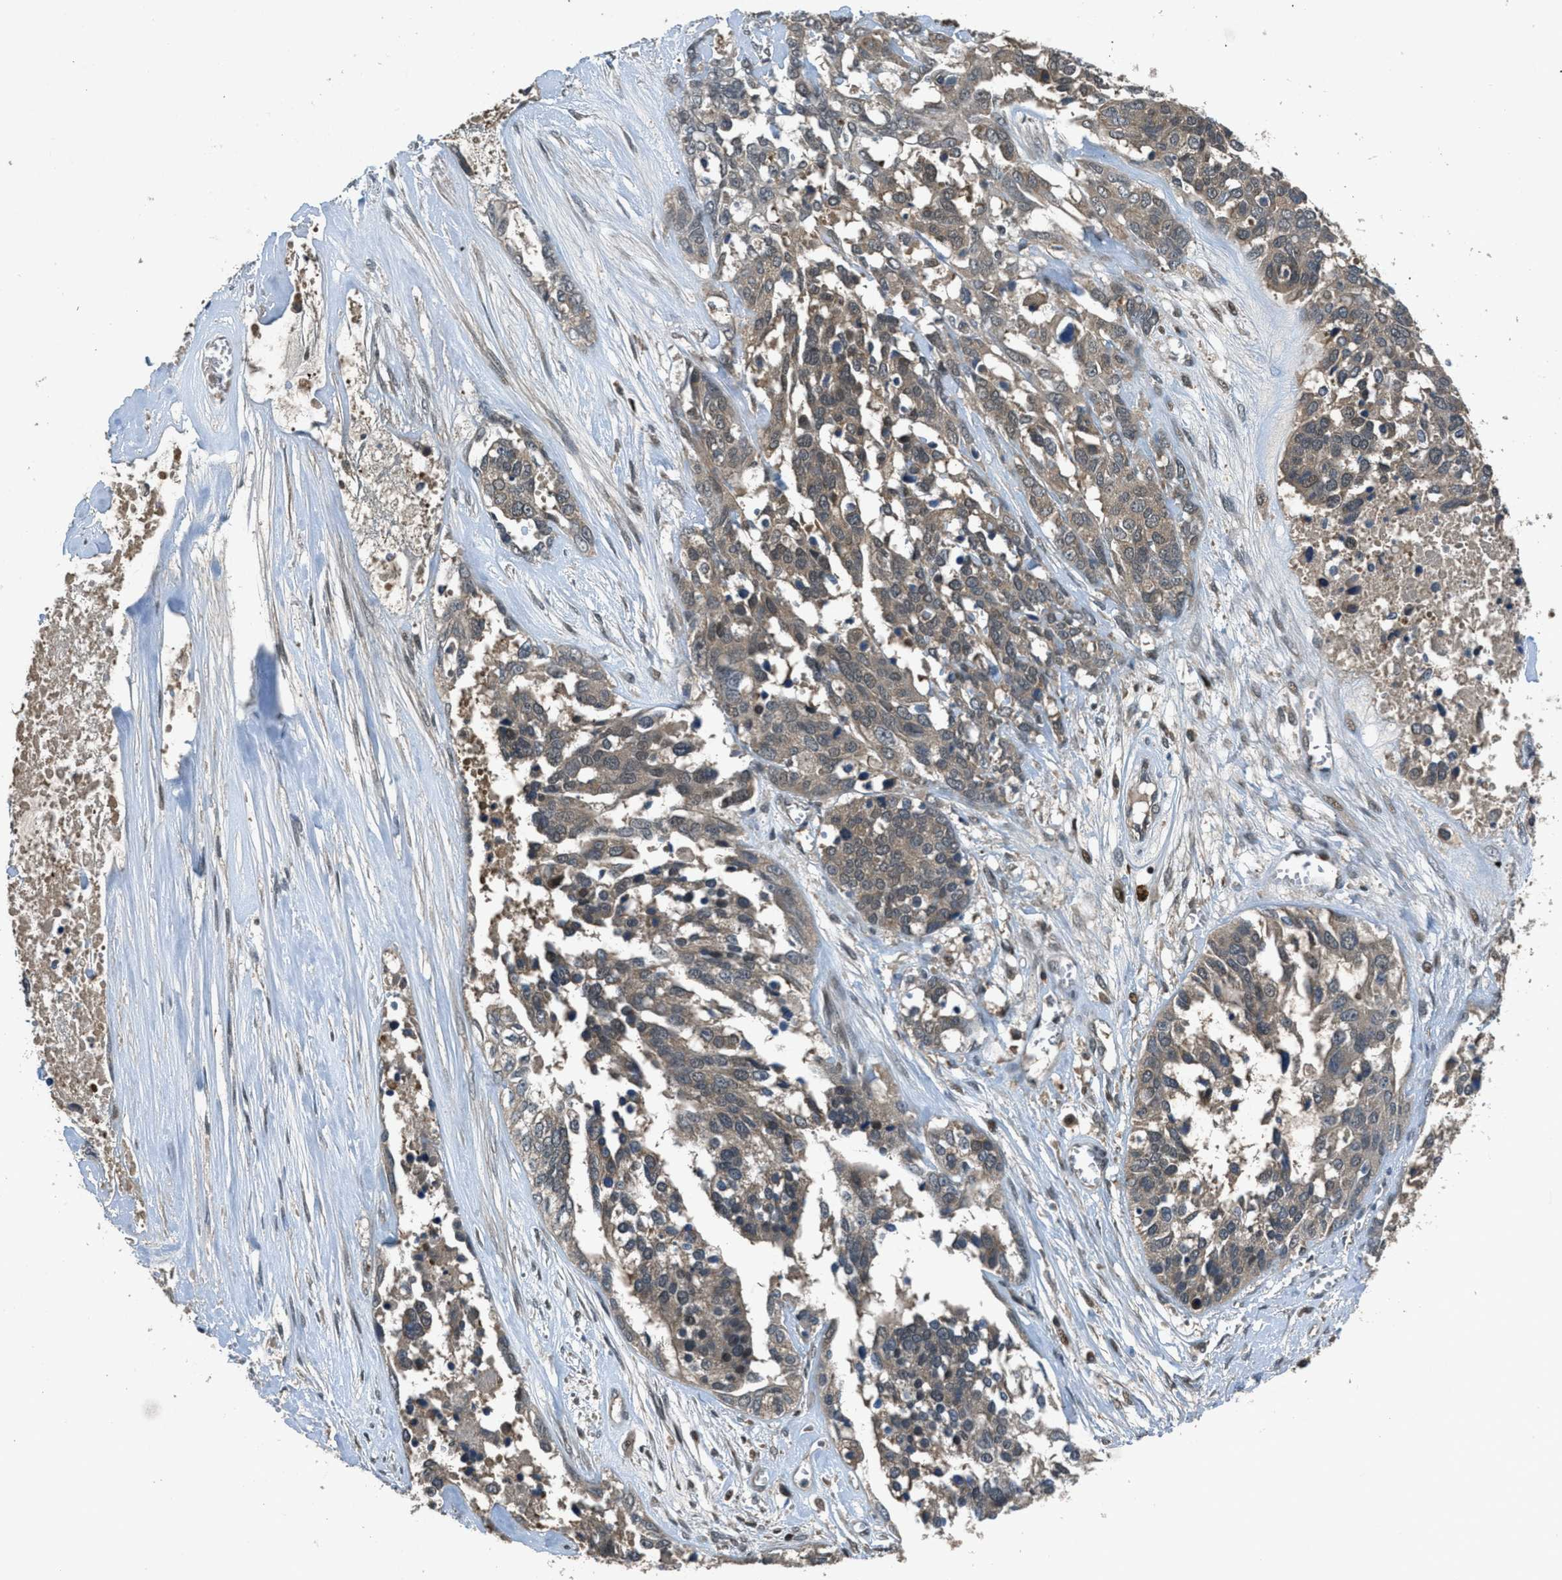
{"staining": {"intensity": "moderate", "quantity": ">75%", "location": "cytoplasmic/membranous"}, "tissue": "ovarian cancer", "cell_type": "Tumor cells", "image_type": "cancer", "snomed": [{"axis": "morphology", "description": "Cystadenocarcinoma, serous, NOS"}, {"axis": "topography", "description": "Ovary"}], "caption": "Immunohistochemistry (IHC) photomicrograph of neoplastic tissue: human ovarian cancer stained using immunohistochemistry exhibits medium levels of moderate protein expression localized specifically in the cytoplasmic/membranous of tumor cells, appearing as a cytoplasmic/membranous brown color.", "gene": "DUSP6", "patient": {"sex": "female", "age": 44}}